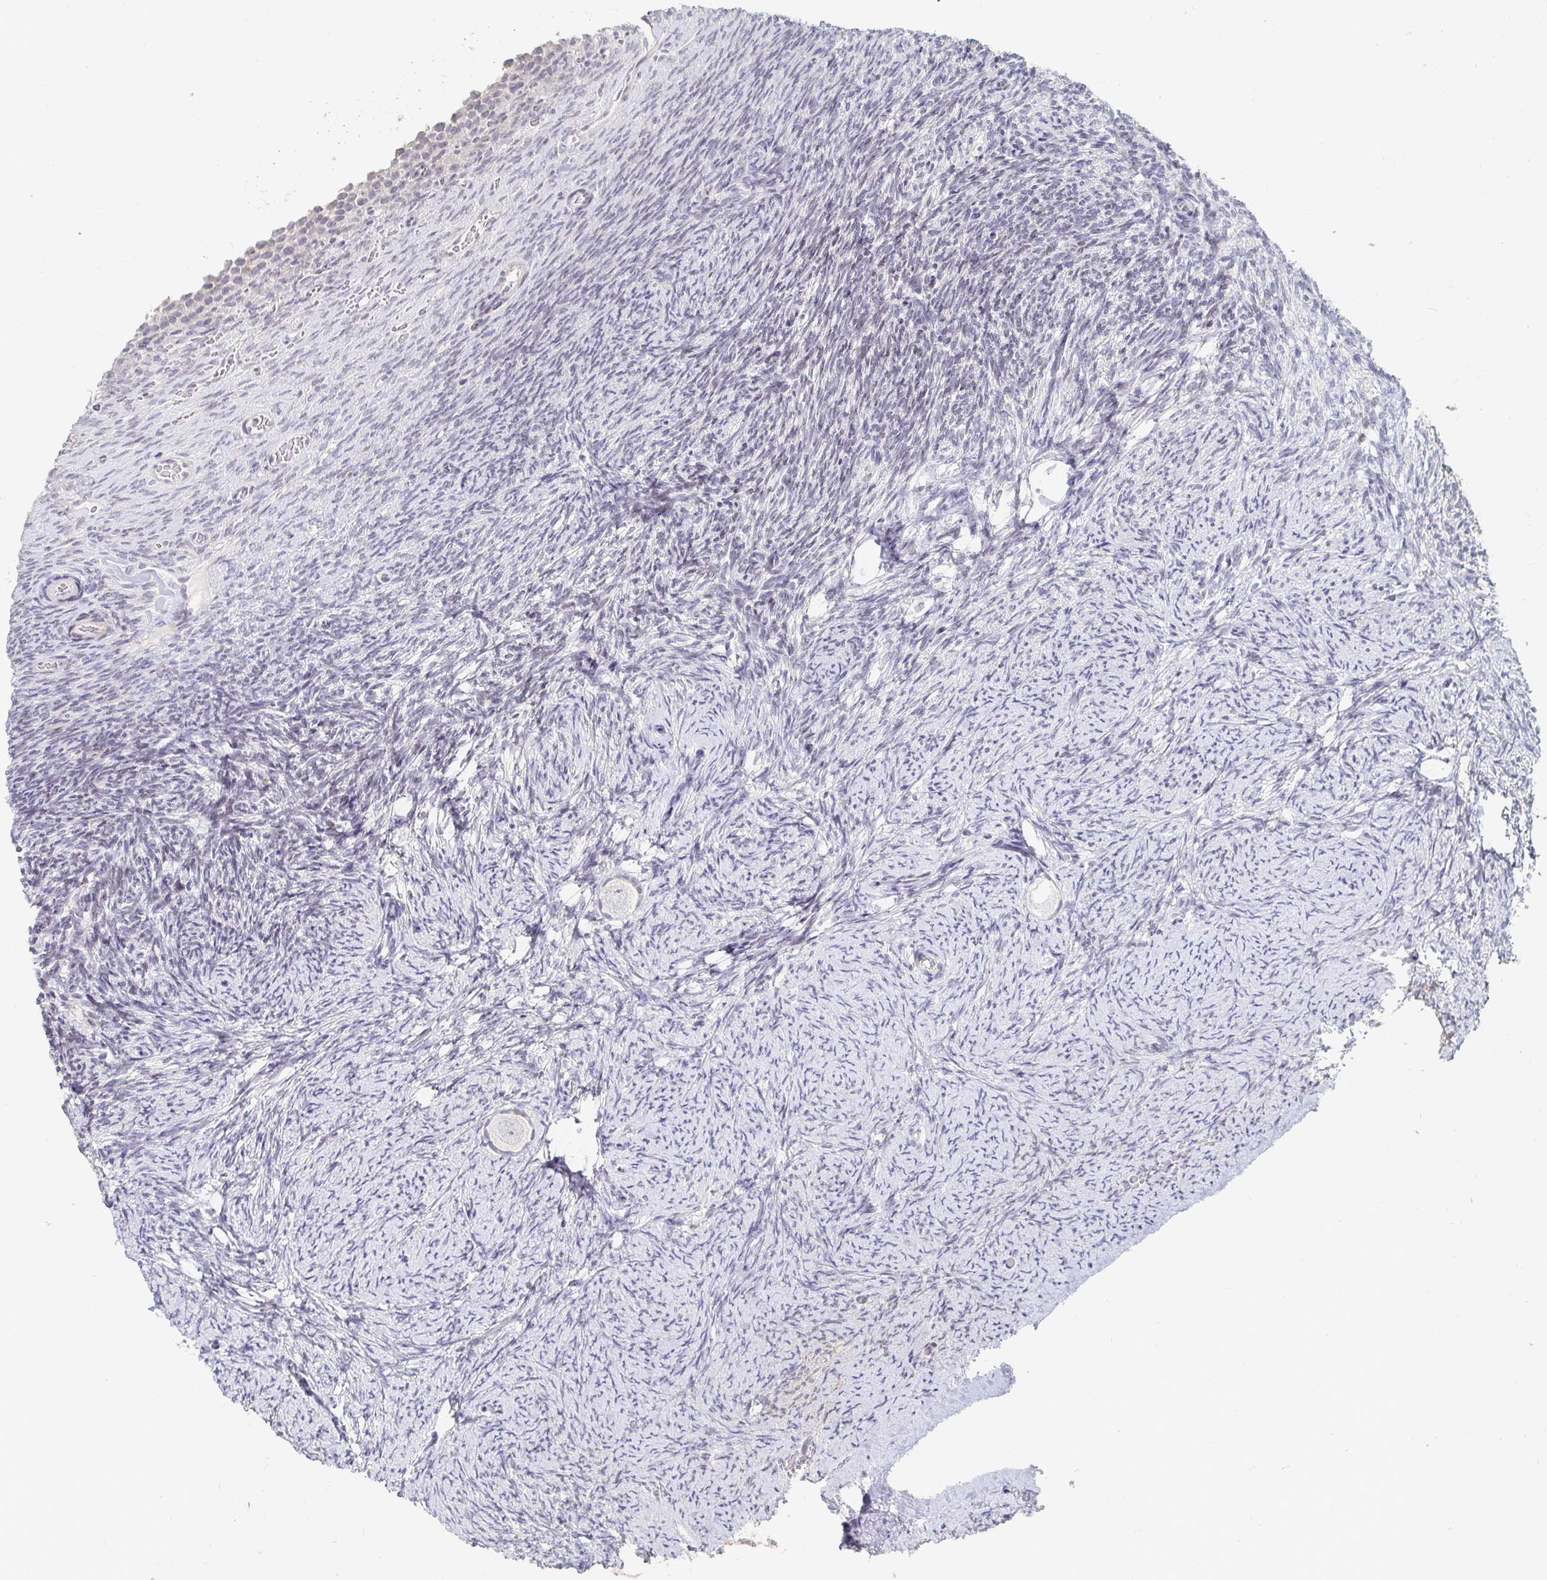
{"staining": {"intensity": "negative", "quantity": "none", "location": "none"}, "tissue": "ovary", "cell_type": "Follicle cells", "image_type": "normal", "snomed": [{"axis": "morphology", "description": "Normal tissue, NOS"}, {"axis": "topography", "description": "Ovary"}], "caption": "Immunohistochemistry (IHC) micrograph of unremarkable ovary: ovary stained with DAB reveals no significant protein expression in follicle cells.", "gene": "NME9", "patient": {"sex": "female", "age": 34}}